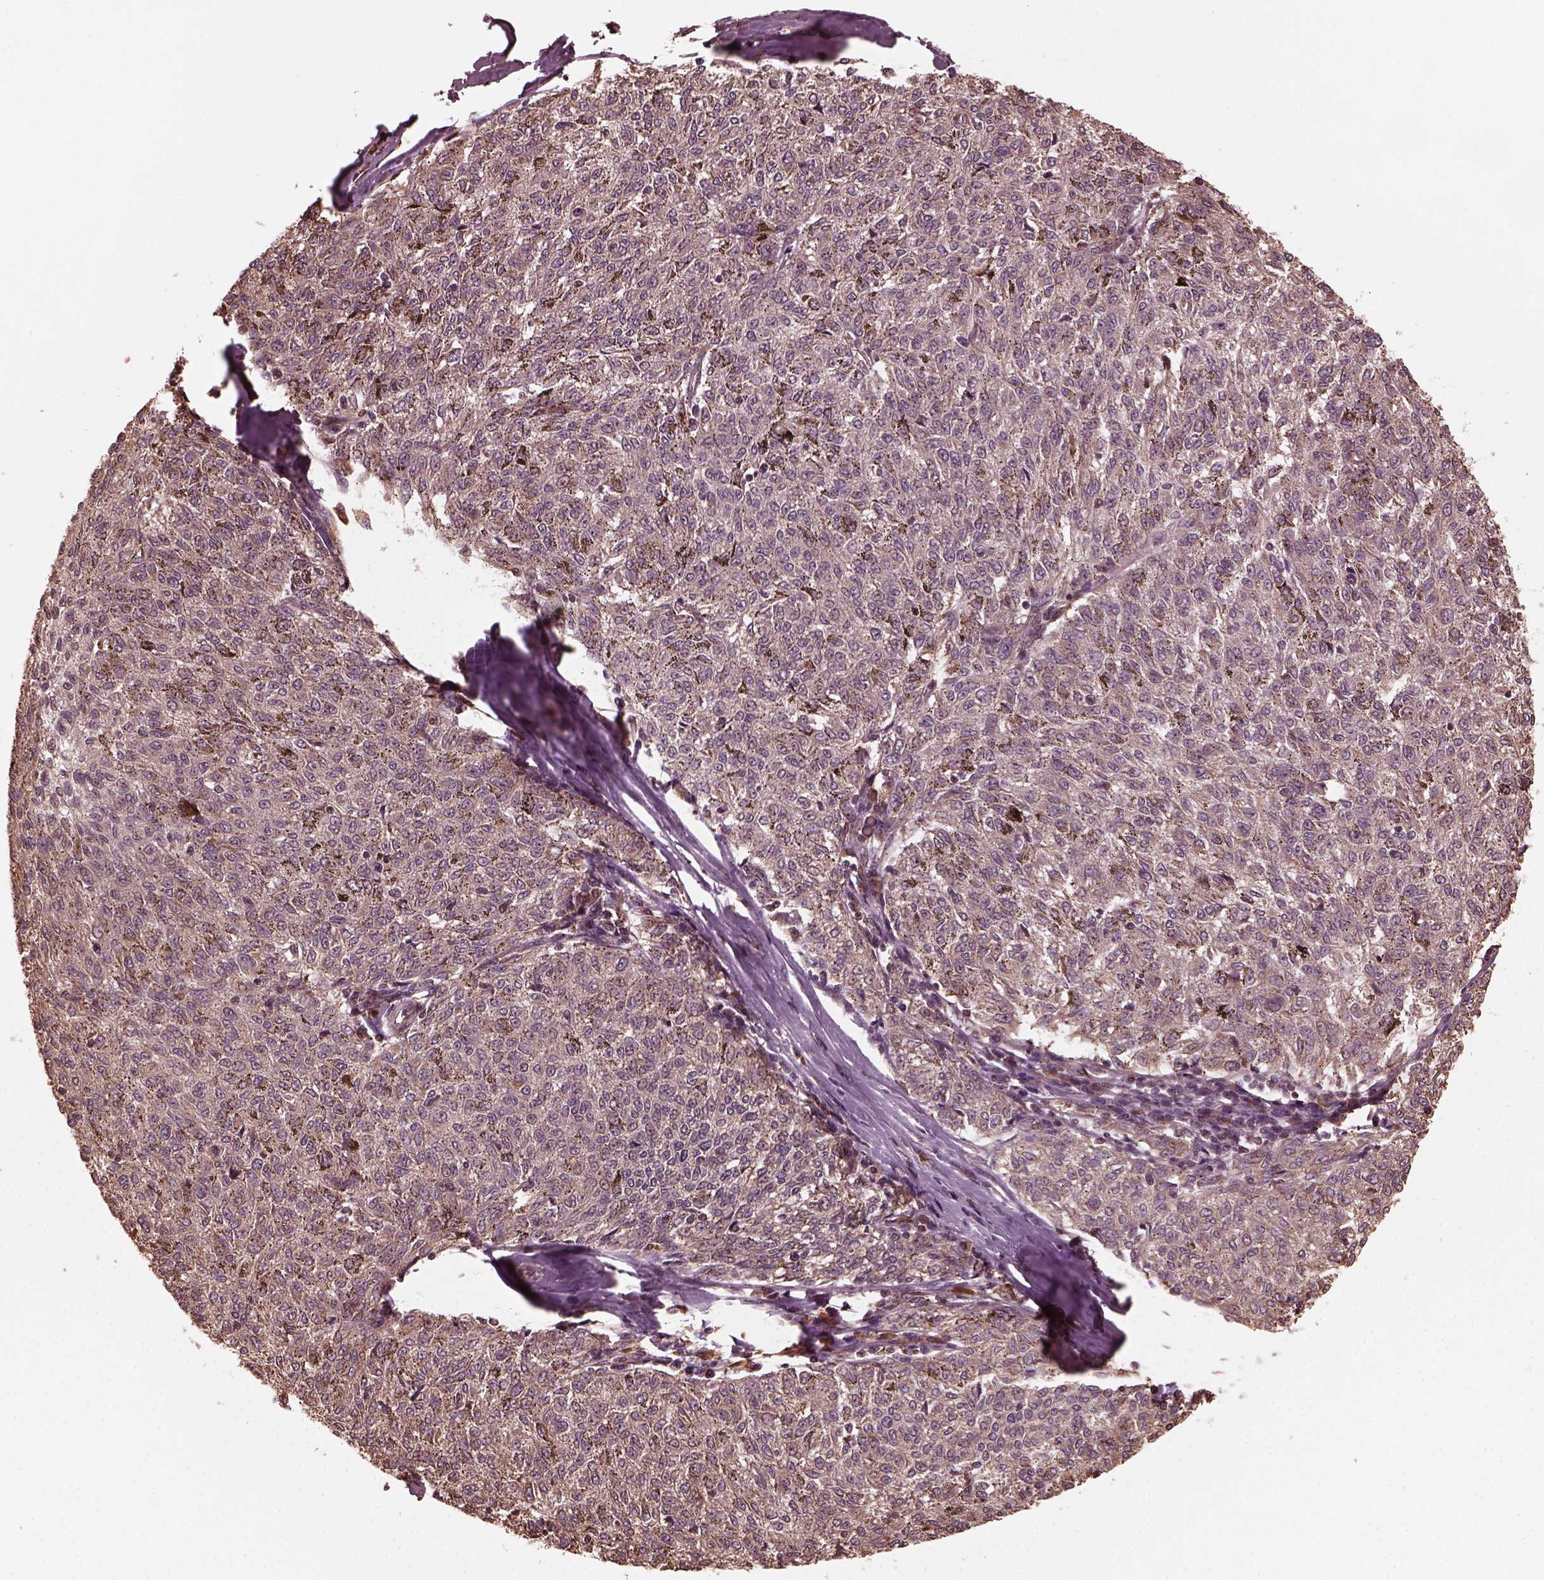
{"staining": {"intensity": "weak", "quantity": "25%-75%", "location": "cytoplasmic/membranous"}, "tissue": "melanoma", "cell_type": "Tumor cells", "image_type": "cancer", "snomed": [{"axis": "morphology", "description": "Malignant melanoma, NOS"}, {"axis": "topography", "description": "Skin"}], "caption": "Immunohistochemical staining of human melanoma displays low levels of weak cytoplasmic/membranous protein staining in approximately 25%-75% of tumor cells.", "gene": "ZNF292", "patient": {"sex": "female", "age": 72}}